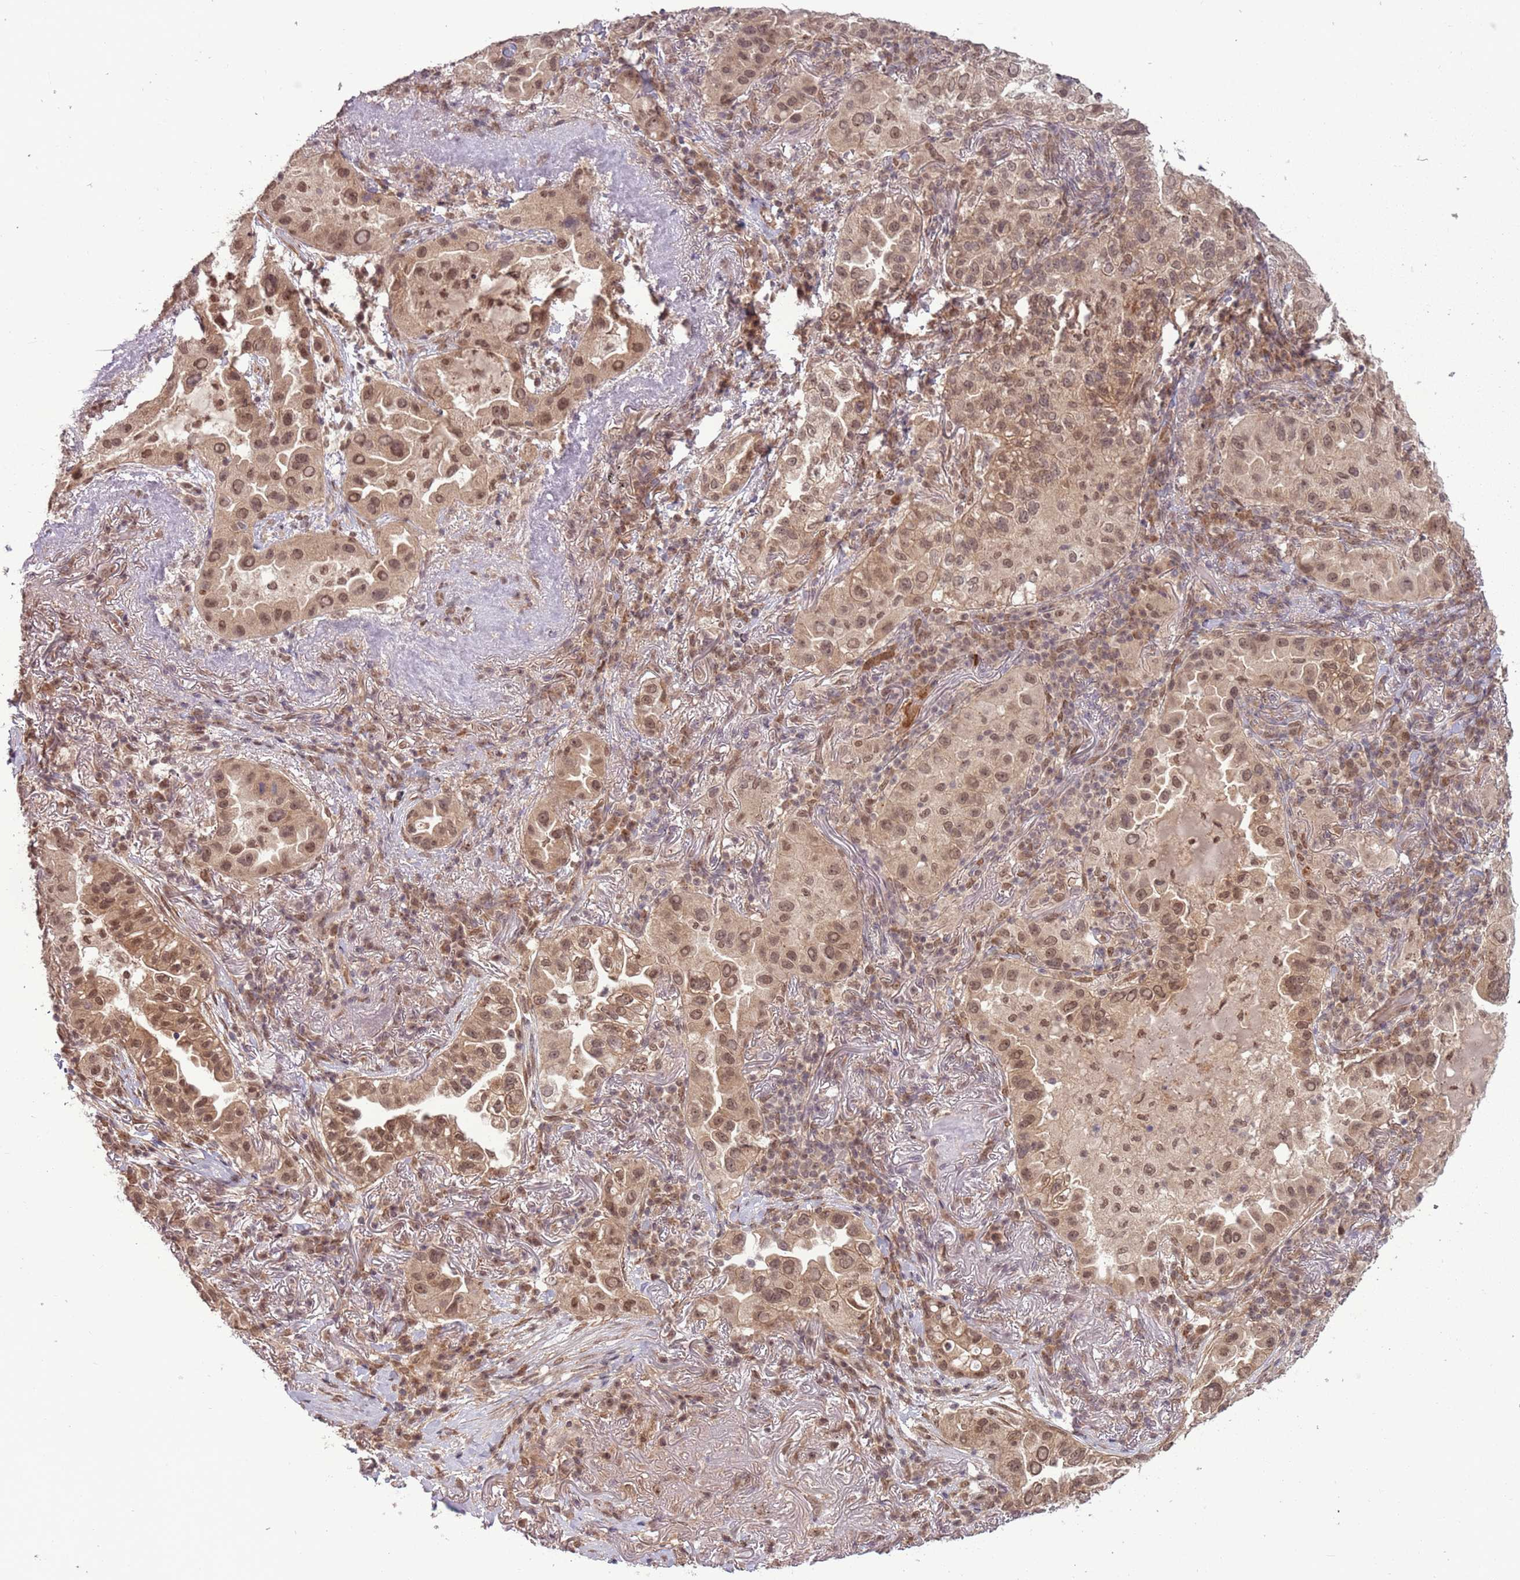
{"staining": {"intensity": "weak", "quantity": ">75%", "location": "cytoplasmic/membranous,nuclear"}, "tissue": "lung cancer", "cell_type": "Tumor cells", "image_type": "cancer", "snomed": [{"axis": "morphology", "description": "Adenocarcinoma, NOS"}, {"axis": "topography", "description": "Lung"}], "caption": "This micrograph shows IHC staining of adenocarcinoma (lung), with low weak cytoplasmic/membranous and nuclear staining in about >75% of tumor cells.", "gene": "ADAMTS3", "patient": {"sex": "female", "age": 69}}